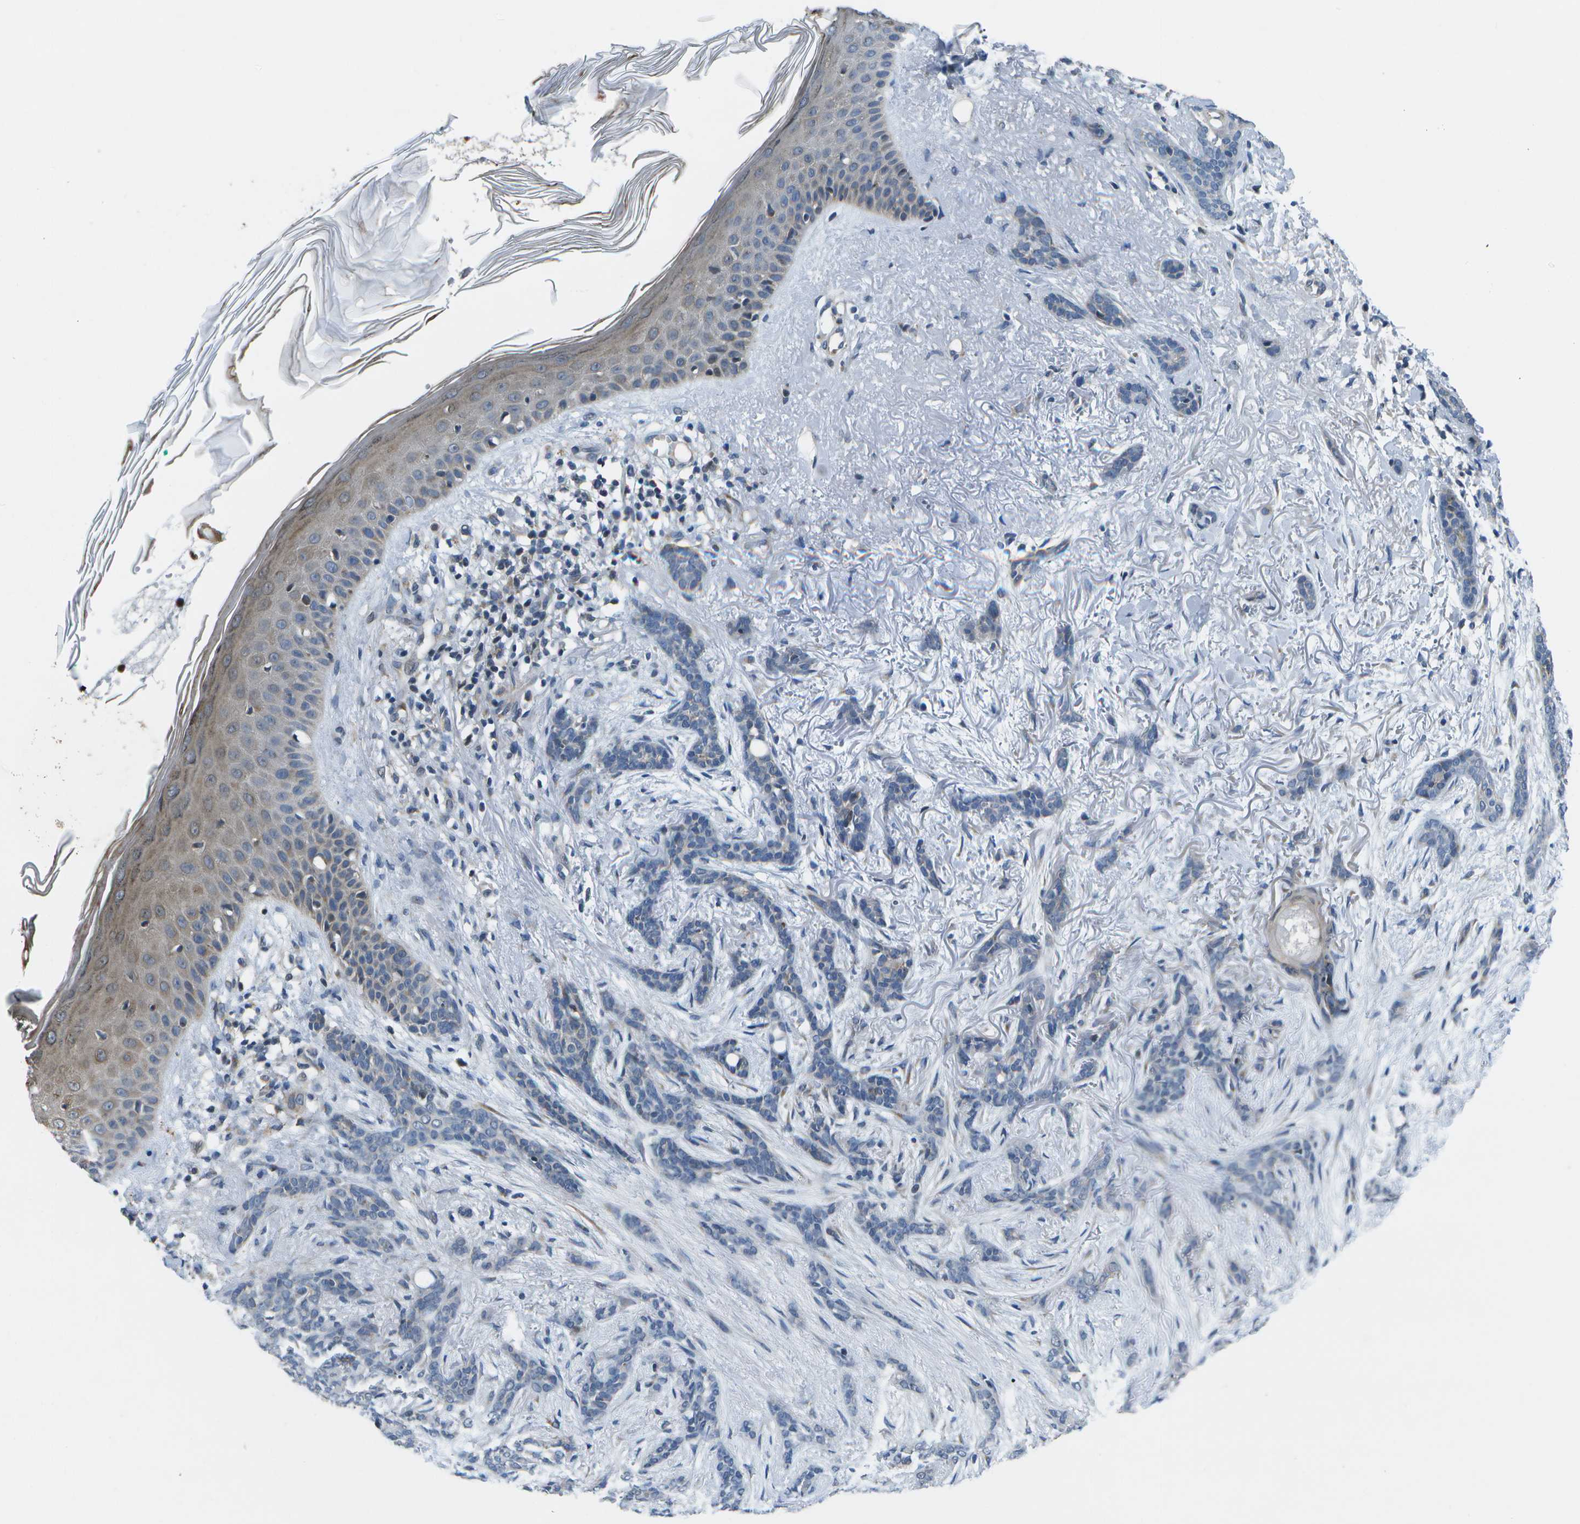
{"staining": {"intensity": "negative", "quantity": "none", "location": "none"}, "tissue": "skin cancer", "cell_type": "Tumor cells", "image_type": "cancer", "snomed": [{"axis": "morphology", "description": "Basal cell carcinoma"}, {"axis": "morphology", "description": "Adnexal tumor, benign"}, {"axis": "topography", "description": "Skin"}], "caption": "Immunohistochemical staining of human skin cancer (benign adnexal tumor) displays no significant positivity in tumor cells.", "gene": "GALNT15", "patient": {"sex": "female", "age": 42}}